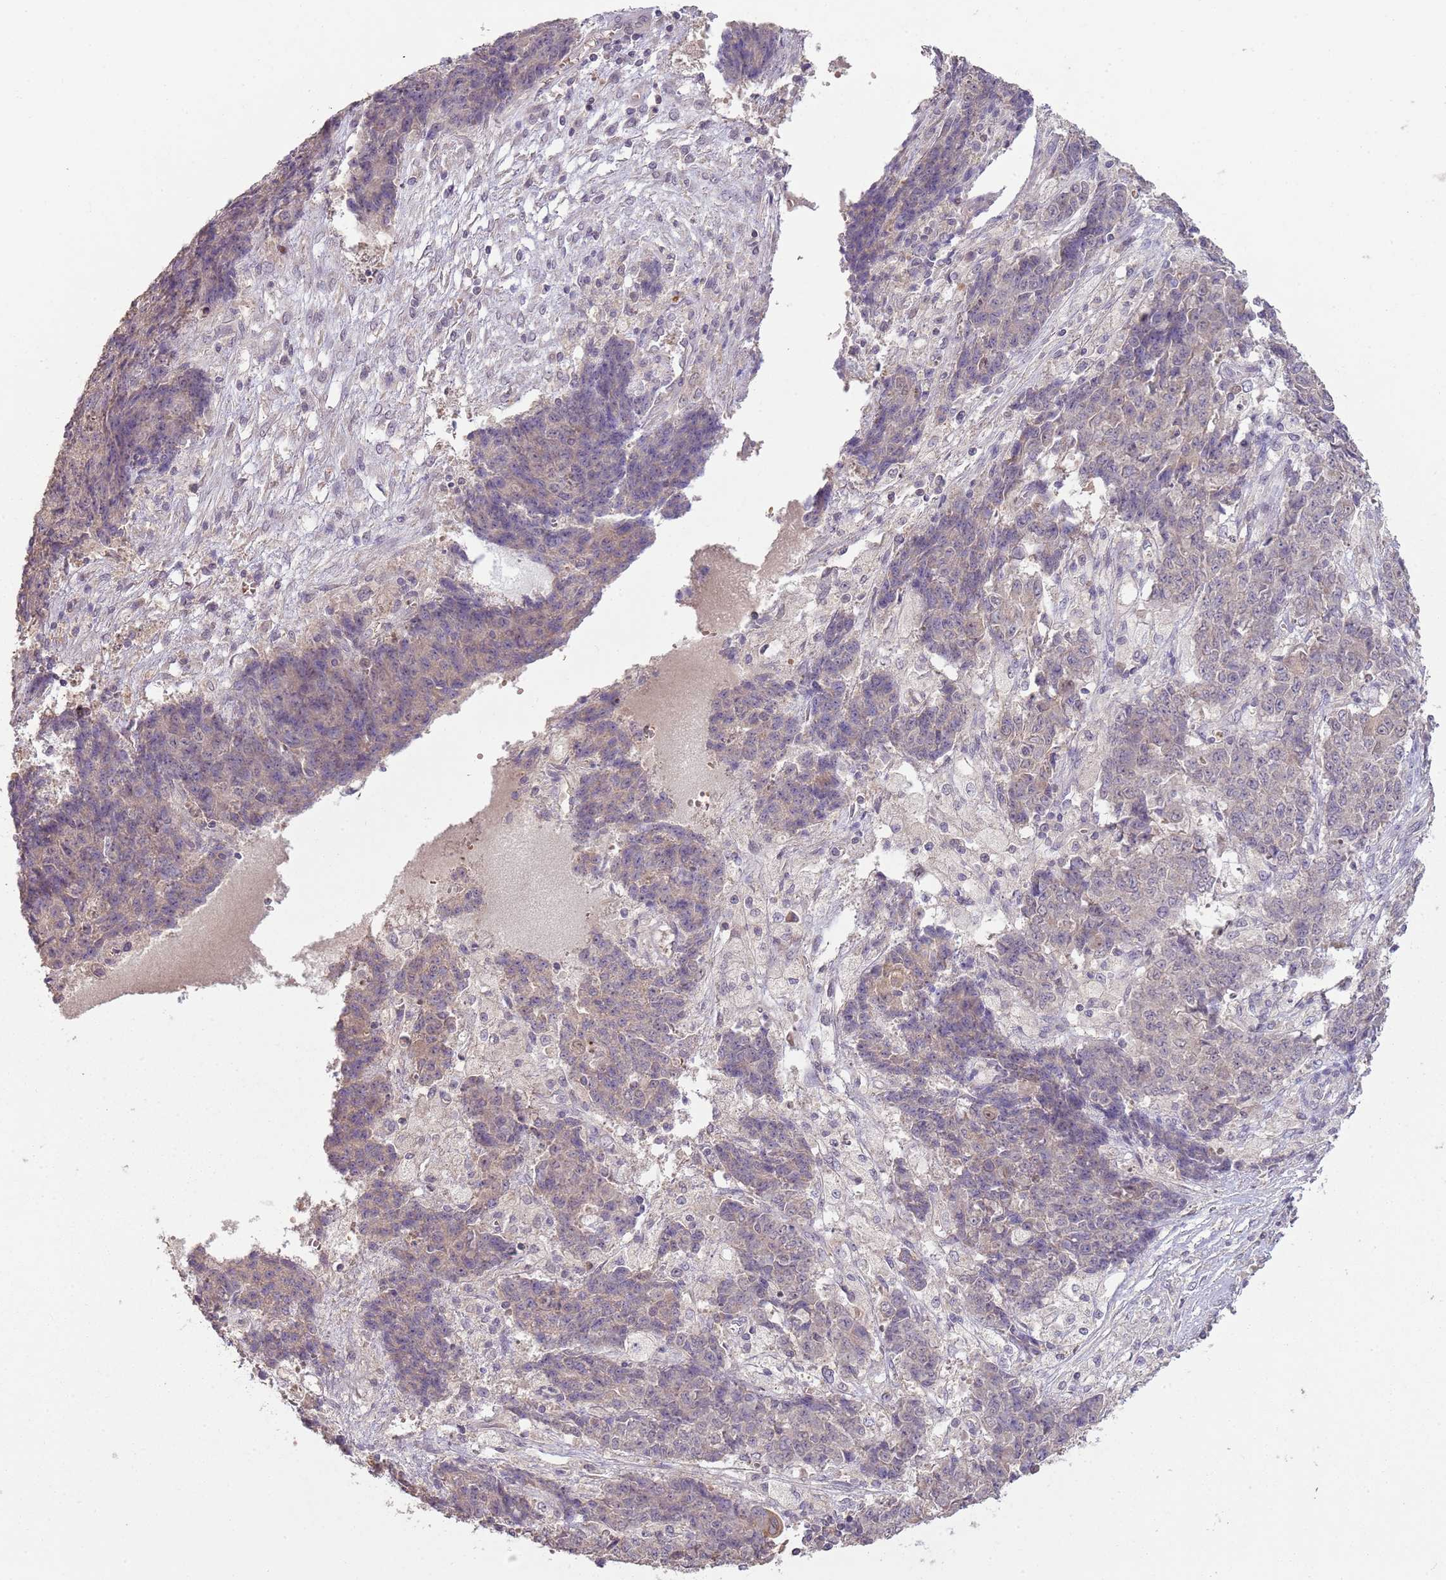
{"staining": {"intensity": "negative", "quantity": "none", "location": "none"}, "tissue": "ovarian cancer", "cell_type": "Tumor cells", "image_type": "cancer", "snomed": [{"axis": "morphology", "description": "Carcinoma, endometroid"}, {"axis": "topography", "description": "Ovary"}], "caption": "Ovarian cancer was stained to show a protein in brown. There is no significant positivity in tumor cells. Nuclei are stained in blue.", "gene": "TEKT4", "patient": {"sex": "female", "age": 42}}